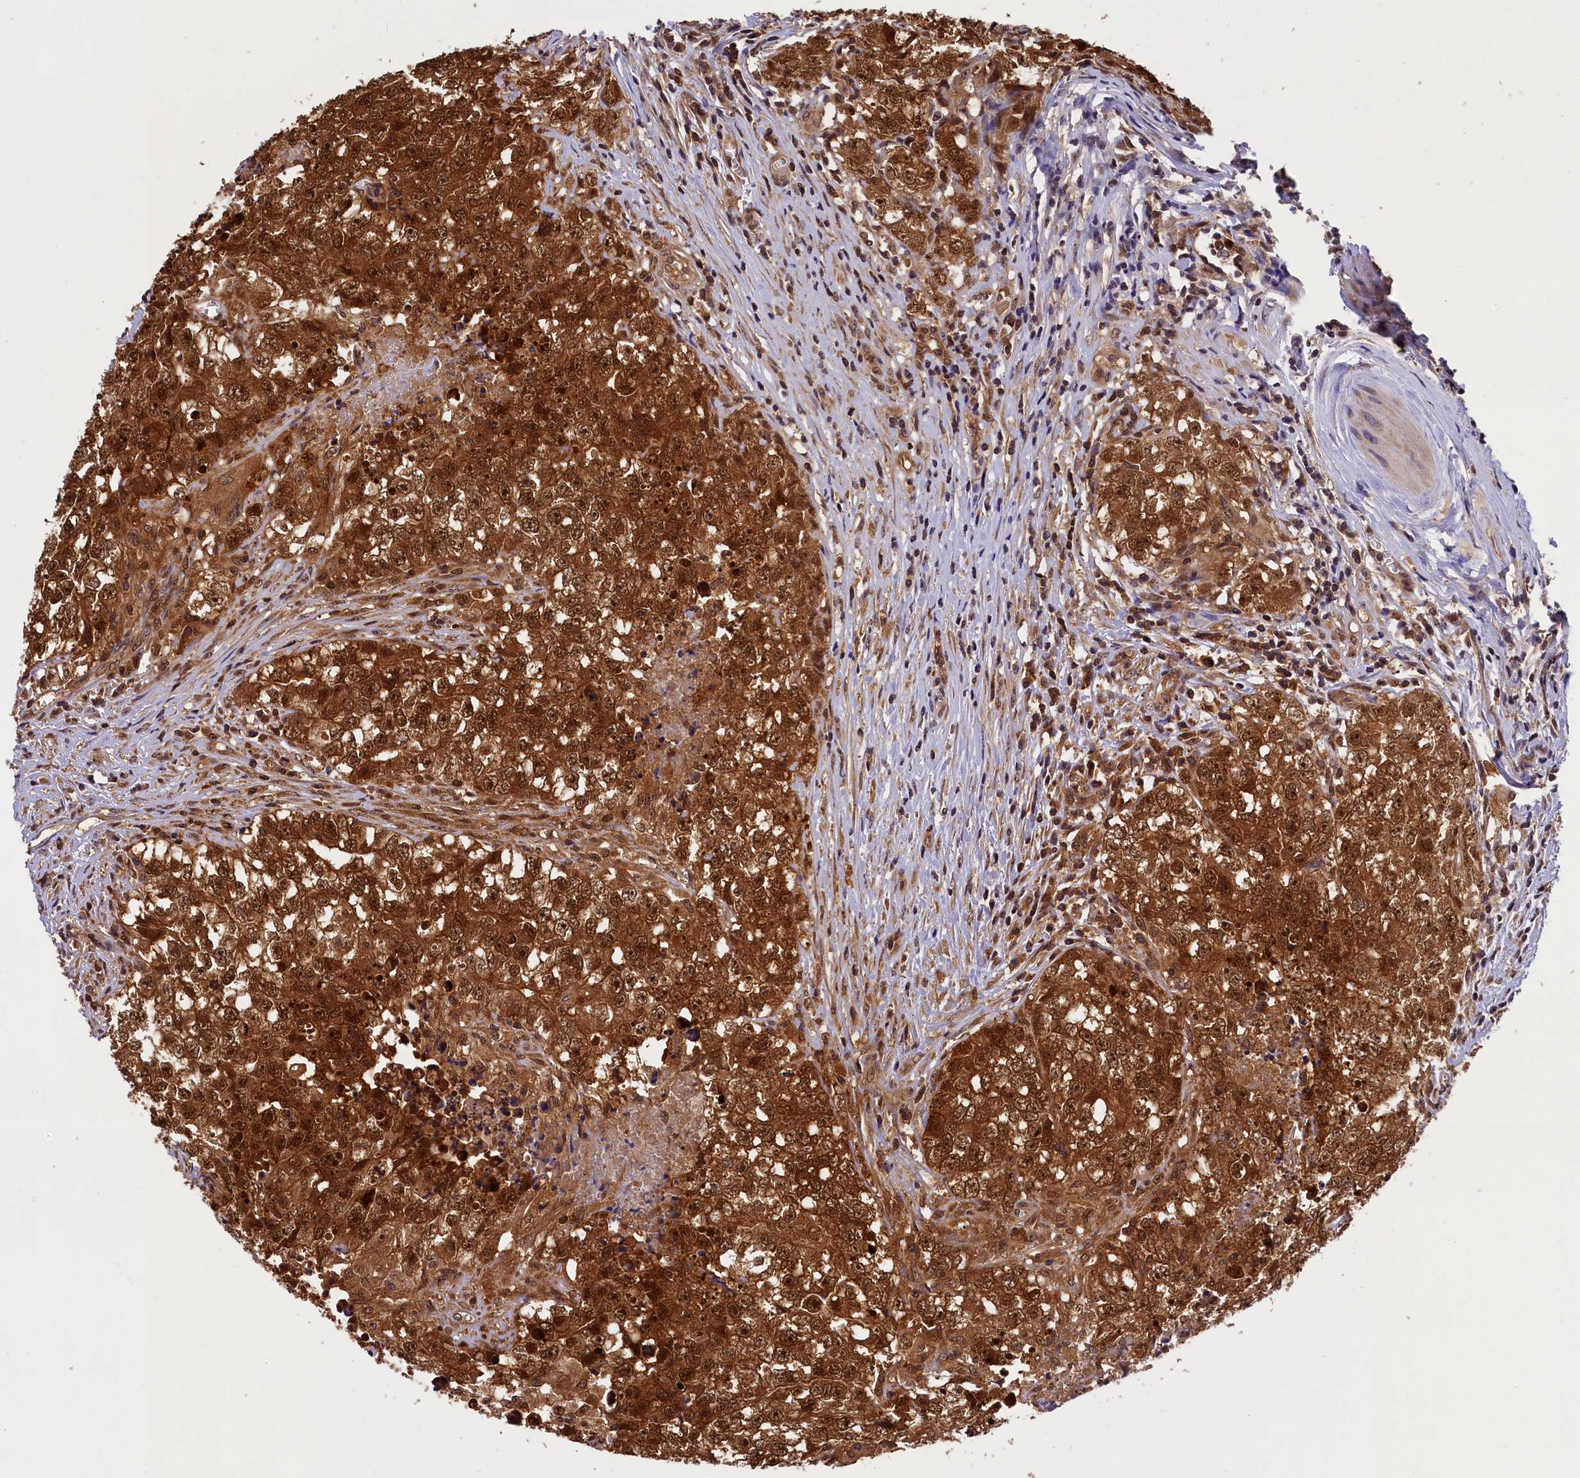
{"staining": {"intensity": "strong", "quantity": ">75%", "location": "cytoplasmic/membranous,nuclear"}, "tissue": "testis cancer", "cell_type": "Tumor cells", "image_type": "cancer", "snomed": [{"axis": "morphology", "description": "Seminoma, NOS"}, {"axis": "morphology", "description": "Carcinoma, Embryonal, NOS"}, {"axis": "topography", "description": "Testis"}], "caption": "Strong cytoplasmic/membranous and nuclear positivity for a protein is appreciated in about >75% of tumor cells of testis seminoma using immunohistochemistry (IHC).", "gene": "EIF6", "patient": {"sex": "male", "age": 43}}